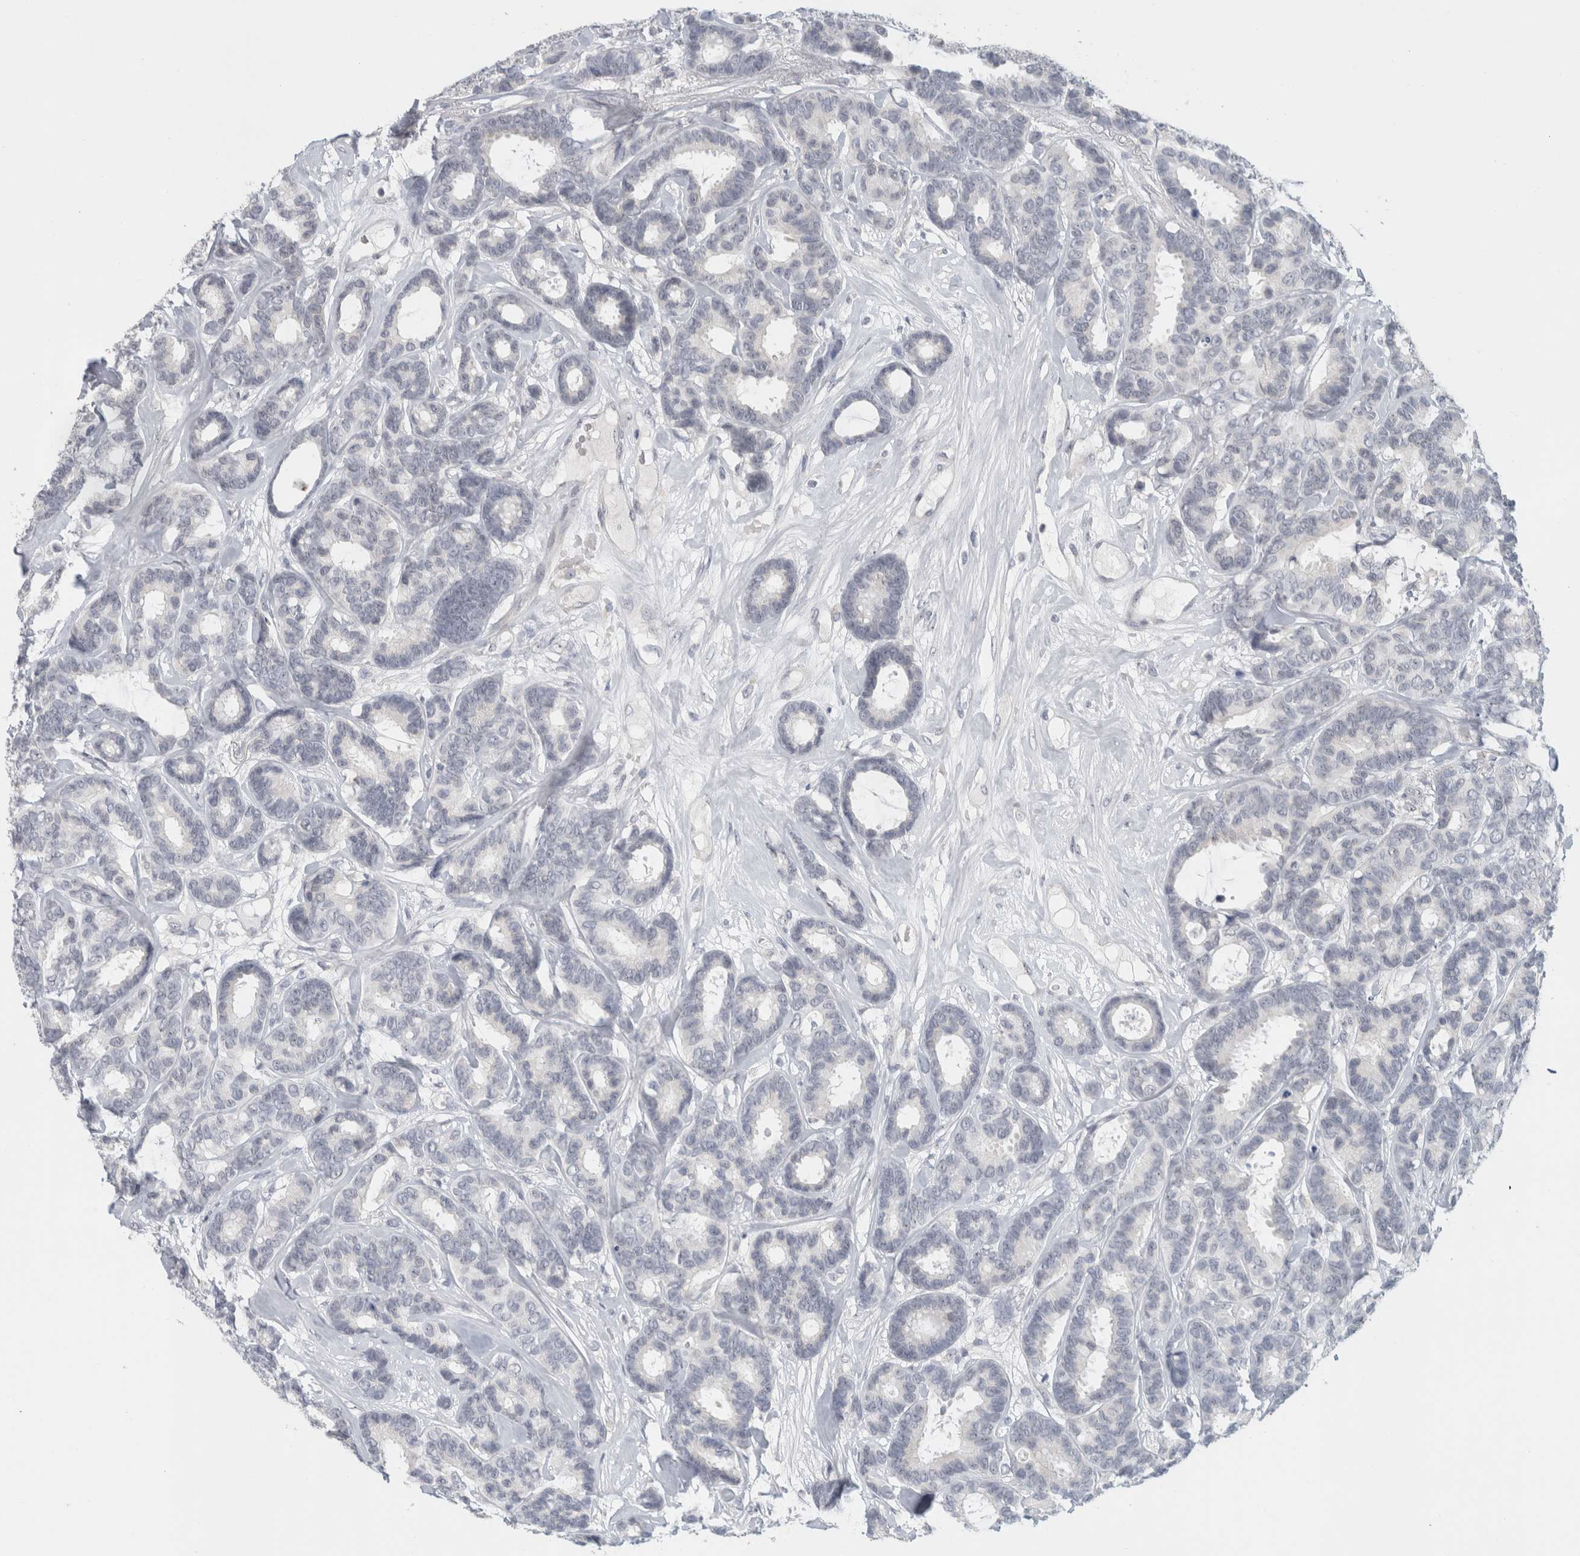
{"staining": {"intensity": "negative", "quantity": "none", "location": "none"}, "tissue": "breast cancer", "cell_type": "Tumor cells", "image_type": "cancer", "snomed": [{"axis": "morphology", "description": "Duct carcinoma"}, {"axis": "topography", "description": "Breast"}], "caption": "High power microscopy photomicrograph of an IHC micrograph of infiltrating ductal carcinoma (breast), revealing no significant positivity in tumor cells. (DAB (3,3'-diaminobenzidine) immunohistochemistry, high magnification).", "gene": "FMR1NB", "patient": {"sex": "female", "age": 87}}